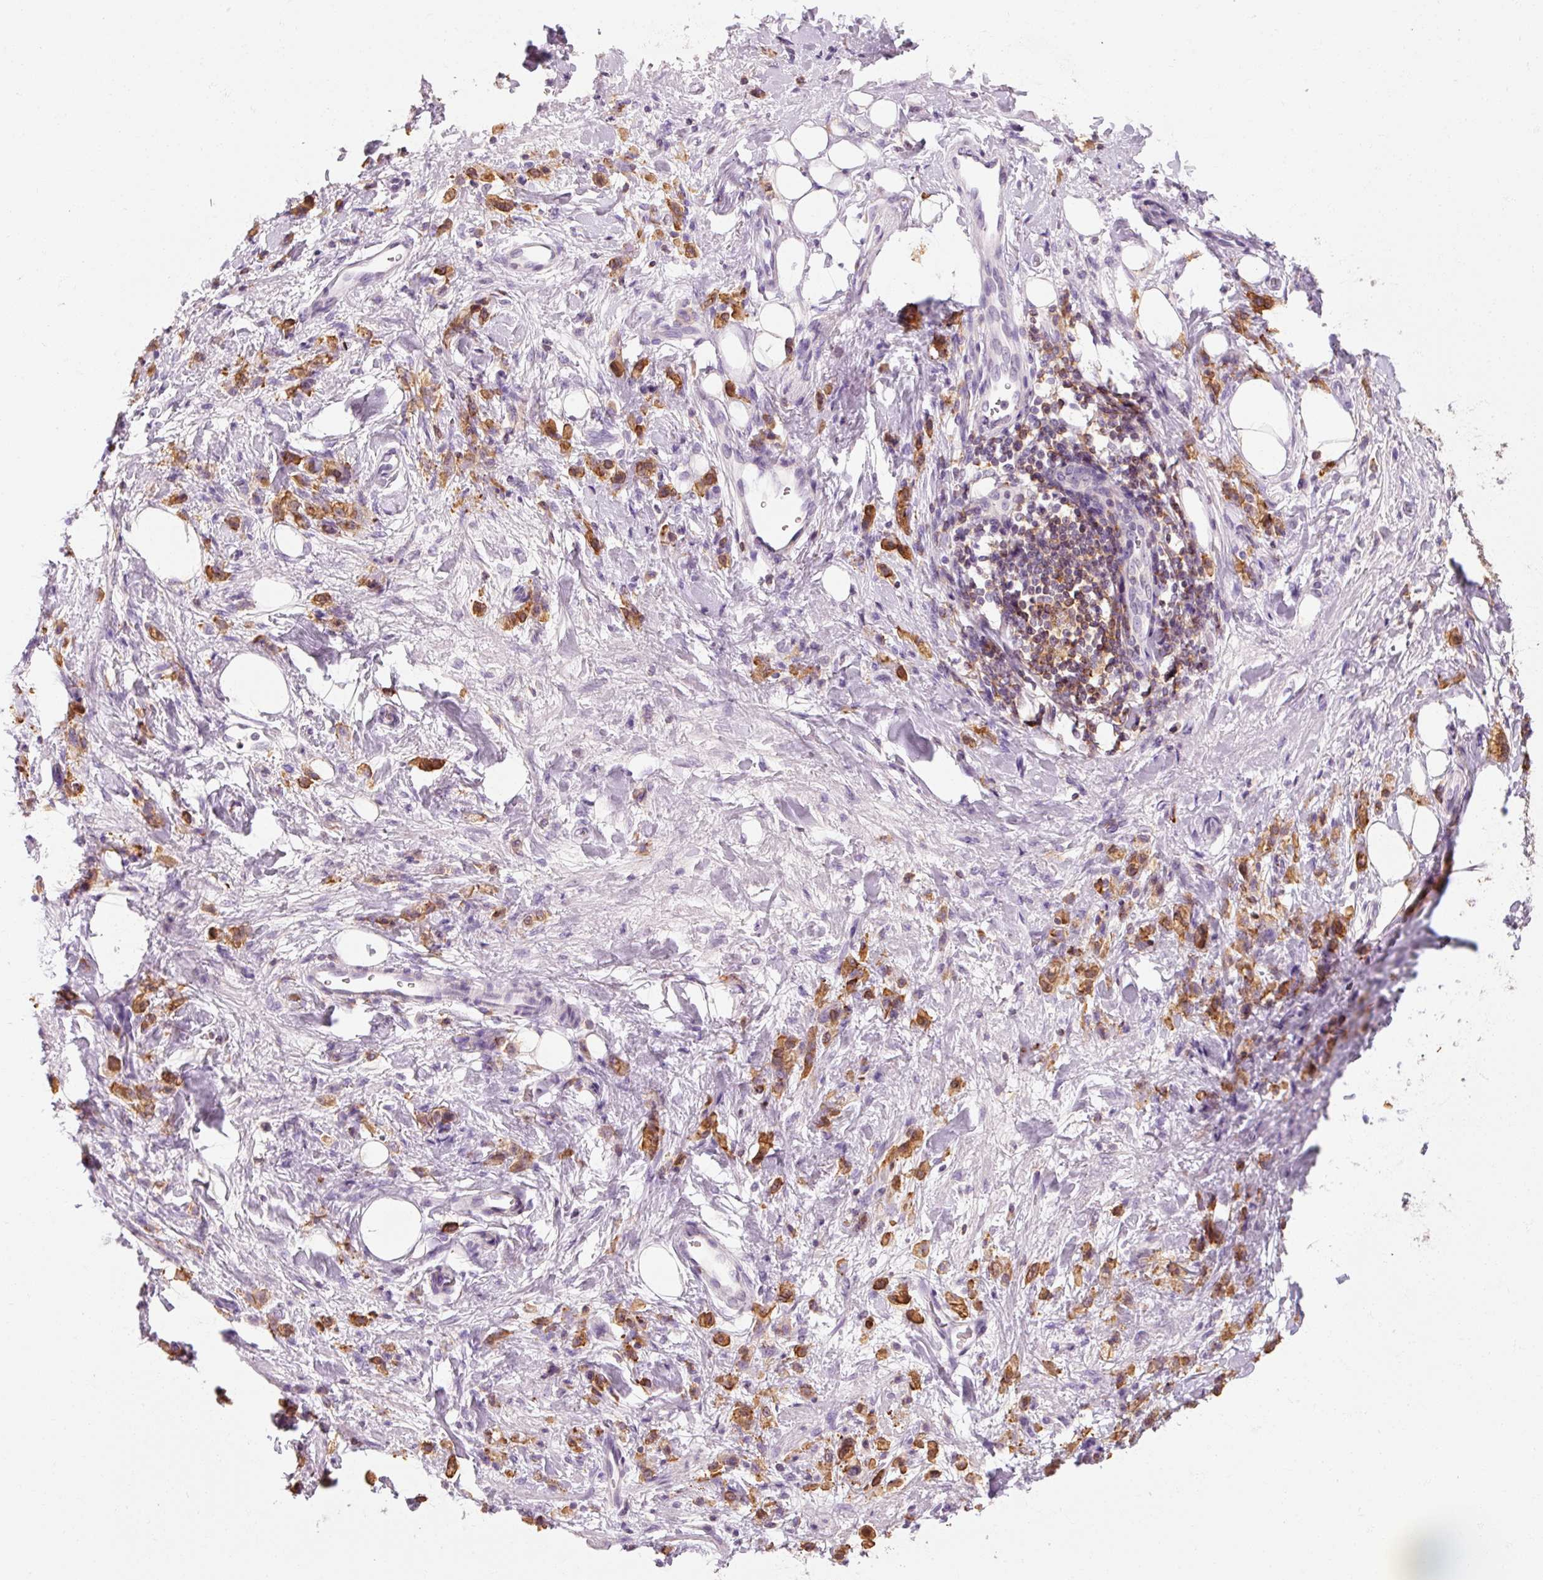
{"staining": {"intensity": "strong", "quantity": ">75%", "location": "cytoplasmic/membranous"}, "tissue": "stomach cancer", "cell_type": "Tumor cells", "image_type": "cancer", "snomed": [{"axis": "morphology", "description": "Adenocarcinoma, NOS"}, {"axis": "topography", "description": "Stomach"}], "caption": "Protein expression analysis of stomach cancer demonstrates strong cytoplasmic/membranous staining in approximately >75% of tumor cells. Nuclei are stained in blue.", "gene": "OR8K1", "patient": {"sex": "male", "age": 77}}